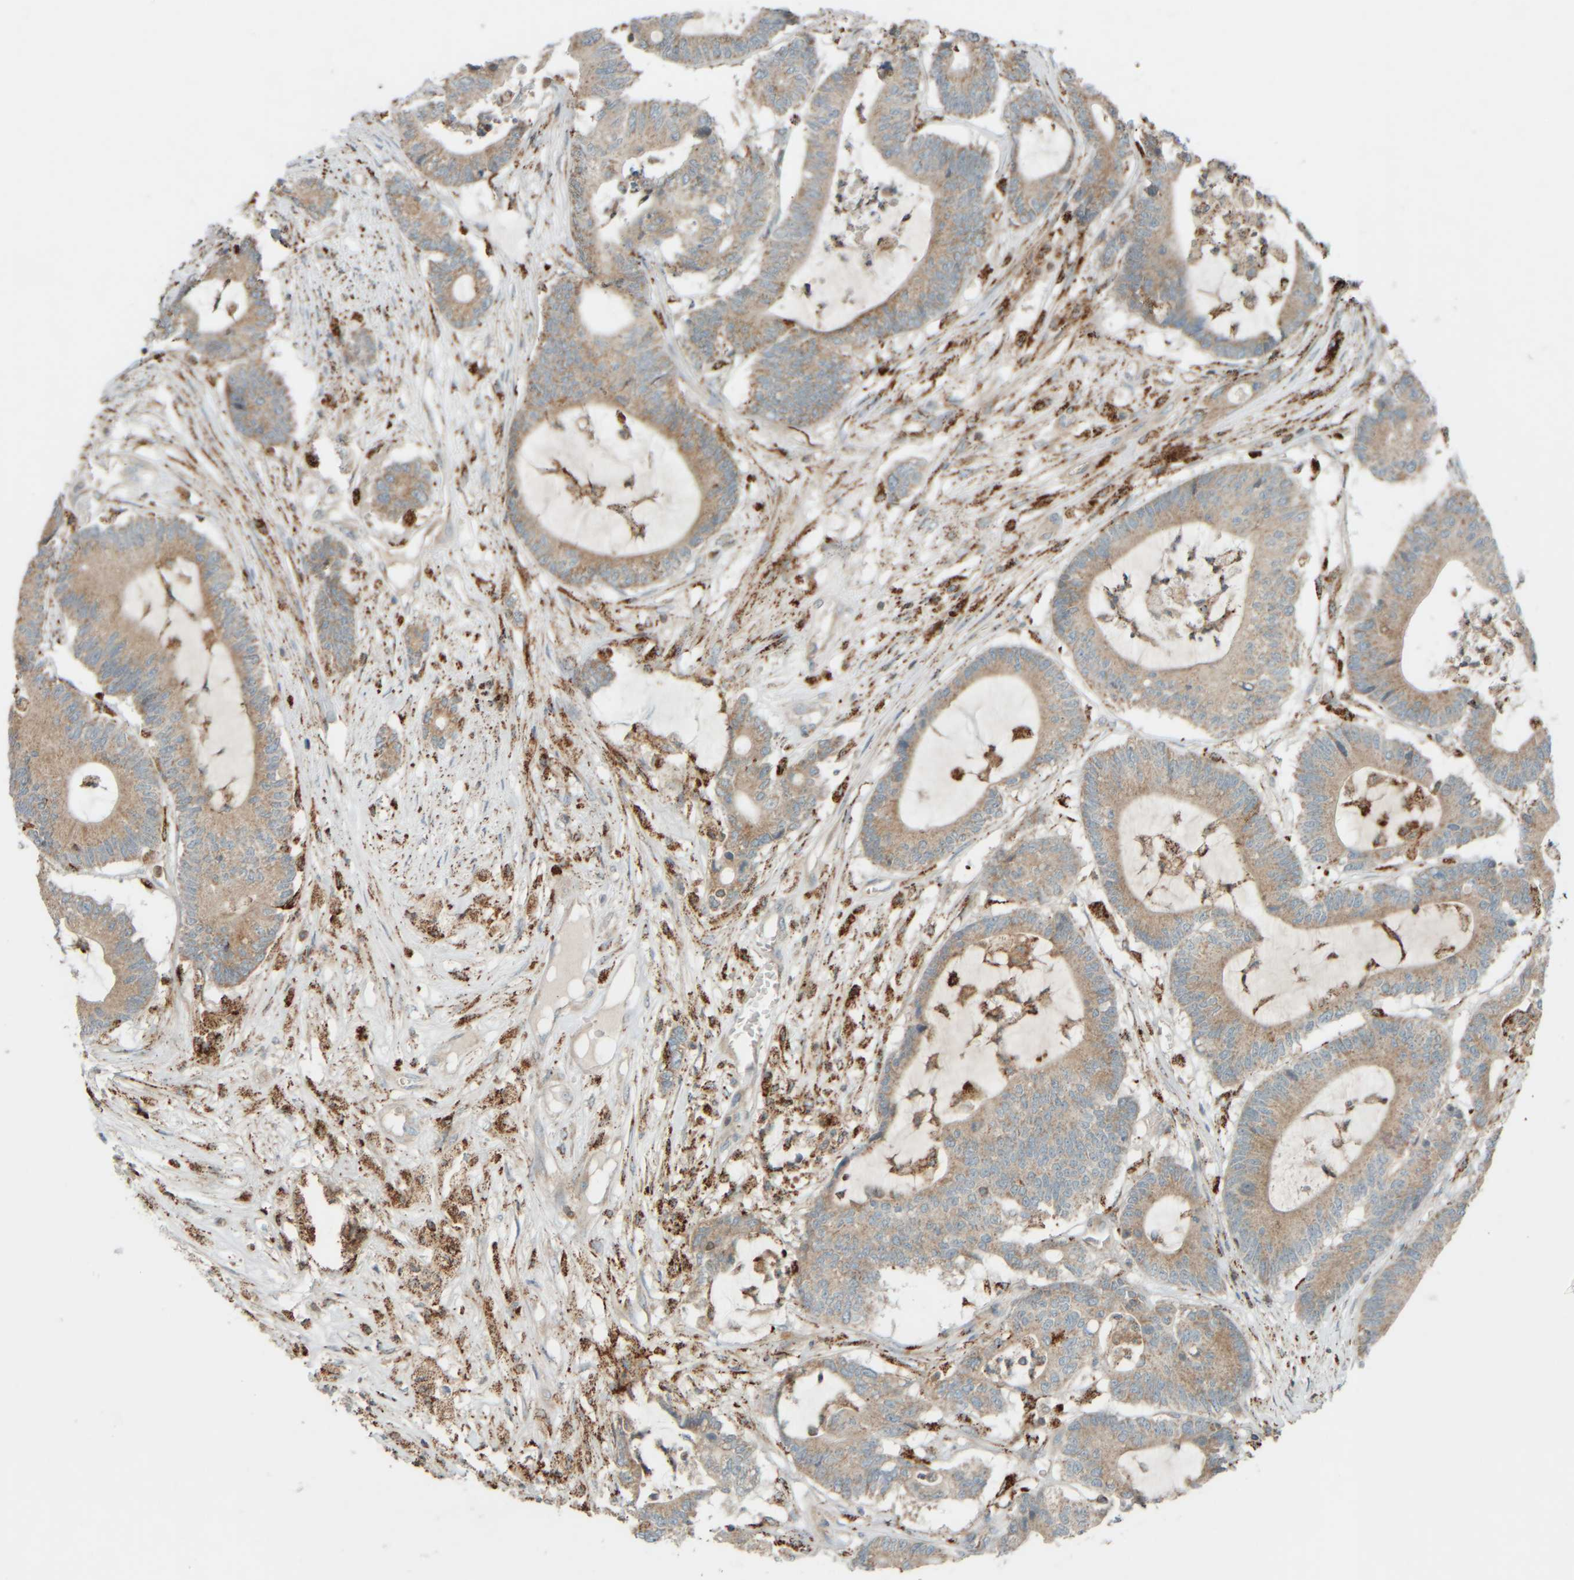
{"staining": {"intensity": "weak", "quantity": ">75%", "location": "cytoplasmic/membranous"}, "tissue": "colorectal cancer", "cell_type": "Tumor cells", "image_type": "cancer", "snomed": [{"axis": "morphology", "description": "Adenocarcinoma, NOS"}, {"axis": "topography", "description": "Colon"}], "caption": "Approximately >75% of tumor cells in human colorectal adenocarcinoma demonstrate weak cytoplasmic/membranous protein expression as visualized by brown immunohistochemical staining.", "gene": "SPAG5", "patient": {"sex": "female", "age": 84}}